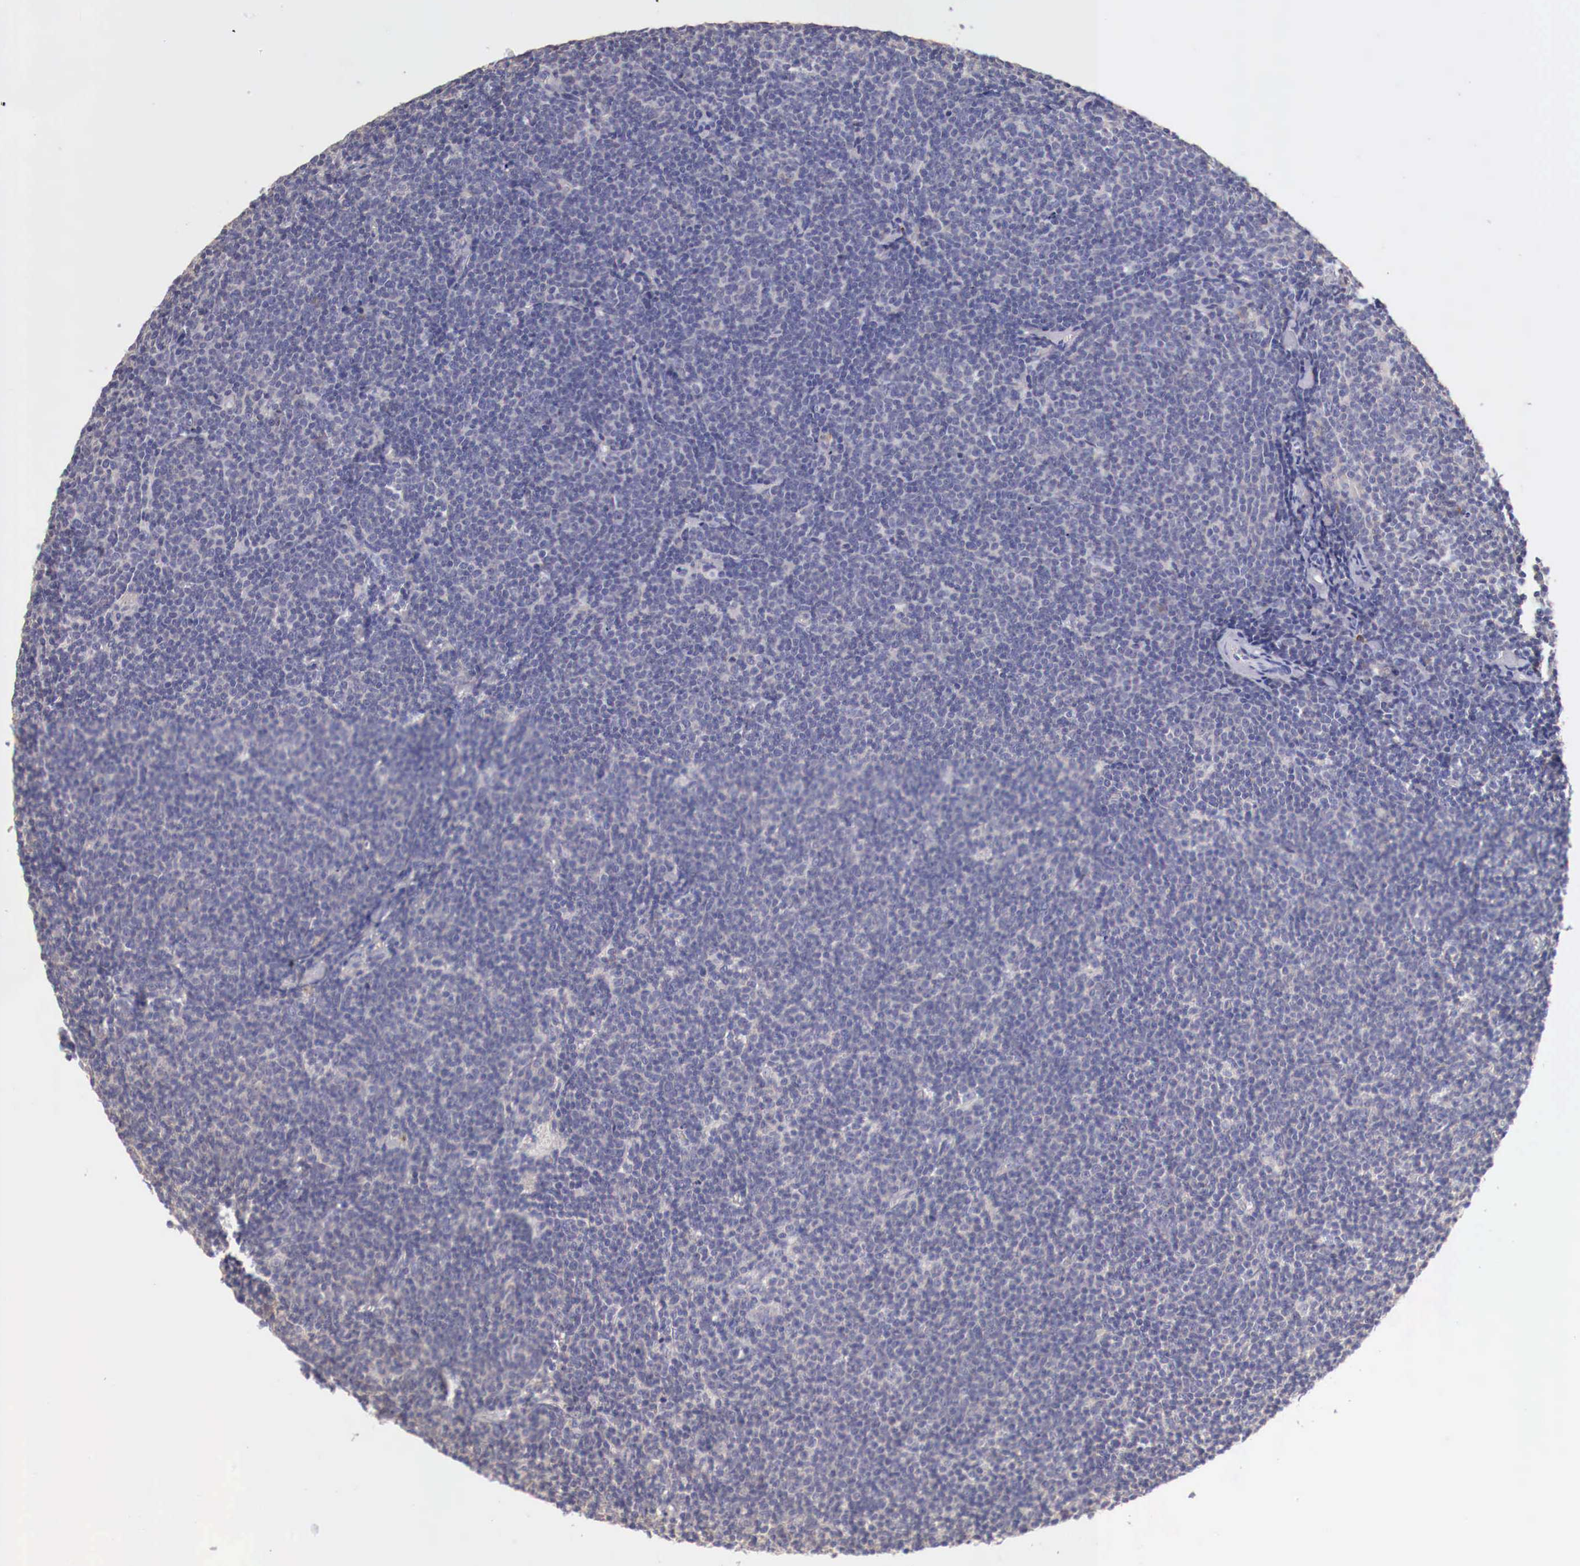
{"staining": {"intensity": "negative", "quantity": "none", "location": "none"}, "tissue": "lymphoma", "cell_type": "Tumor cells", "image_type": "cancer", "snomed": [{"axis": "morphology", "description": "Malignant lymphoma, non-Hodgkin's type, Low grade"}, {"axis": "topography", "description": "Lymph node"}], "caption": "Lymphoma was stained to show a protein in brown. There is no significant expression in tumor cells. (DAB (3,3'-diaminobenzidine) immunohistochemistry (IHC) visualized using brightfield microscopy, high magnification).", "gene": "PITPNA", "patient": {"sex": "male", "age": 65}}